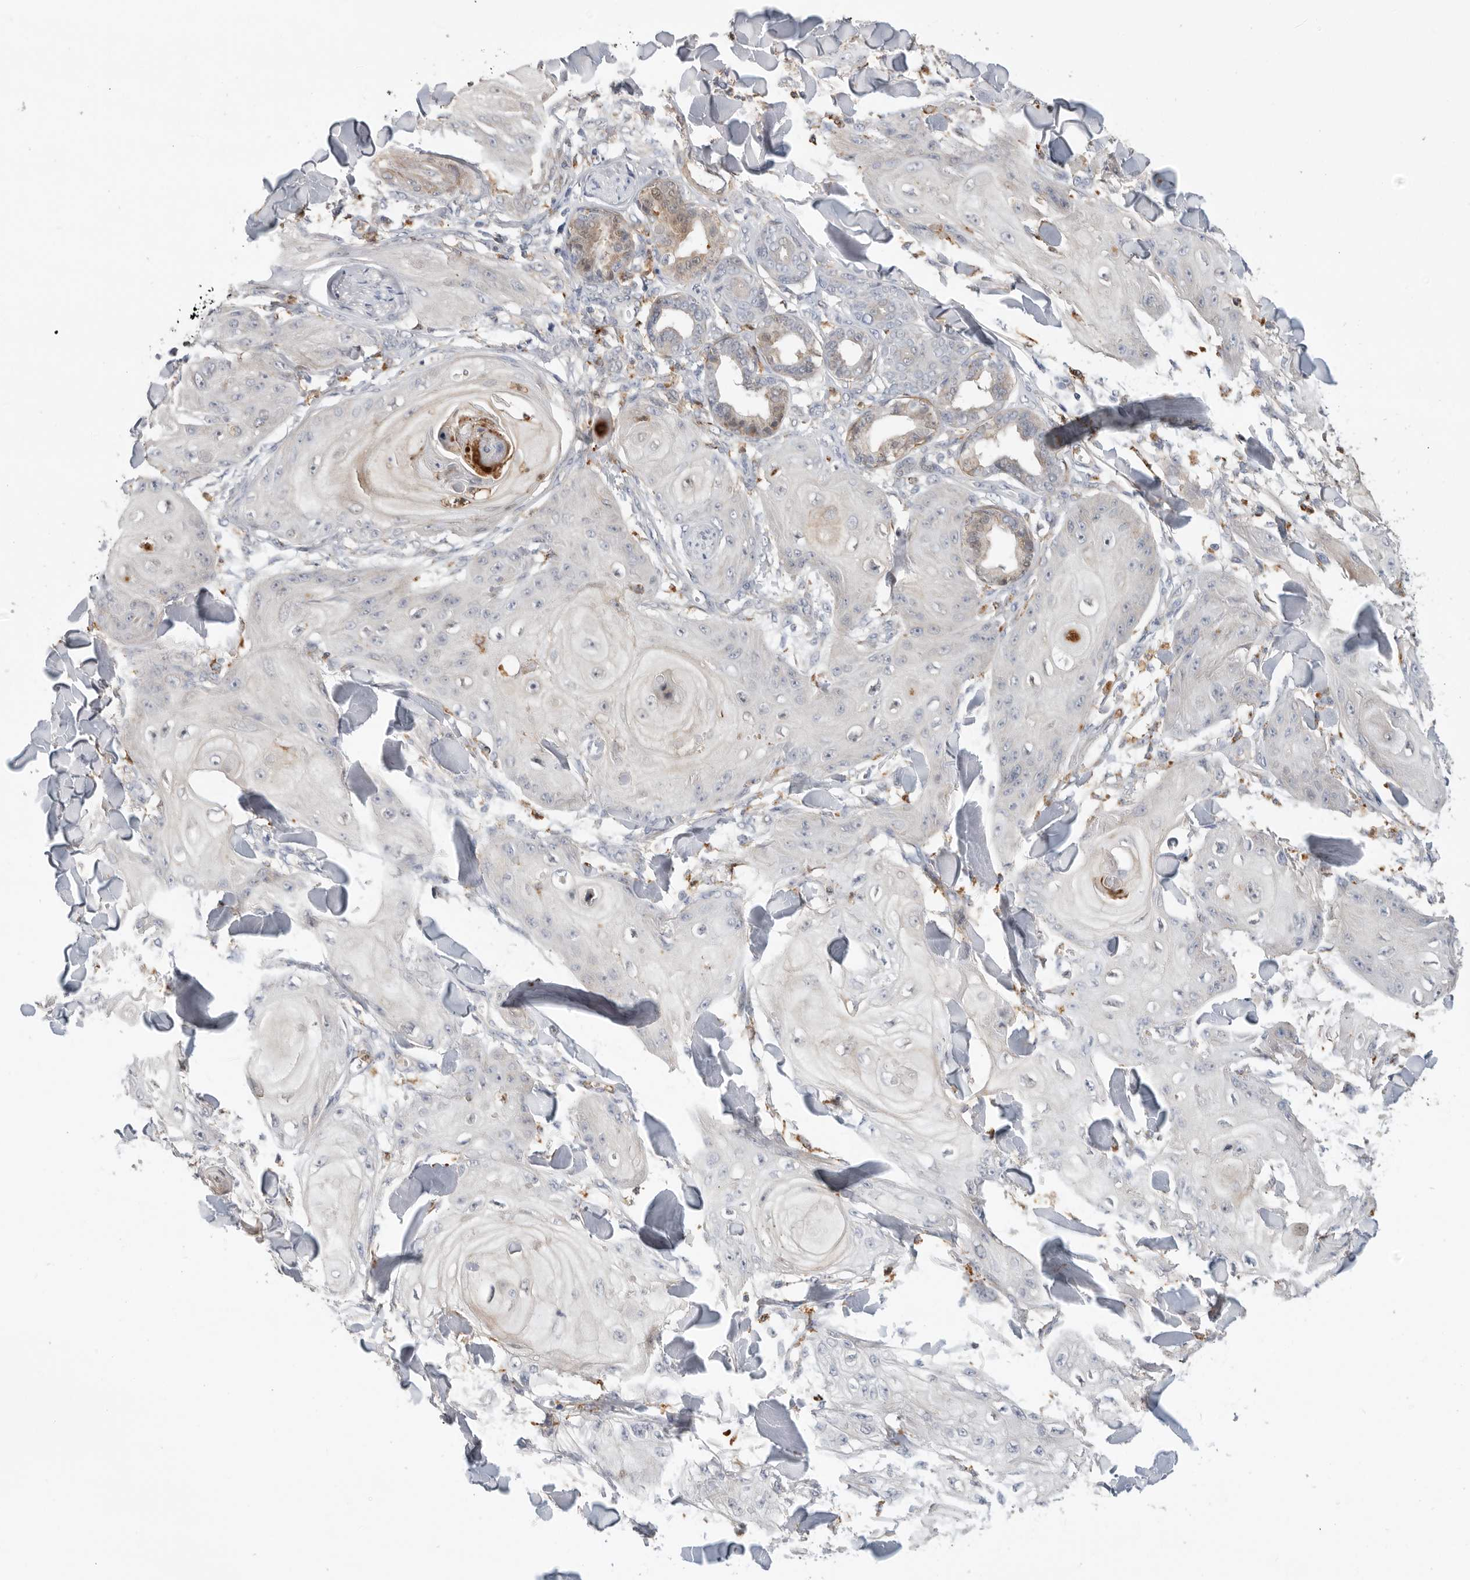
{"staining": {"intensity": "negative", "quantity": "none", "location": "none"}, "tissue": "skin cancer", "cell_type": "Tumor cells", "image_type": "cancer", "snomed": [{"axis": "morphology", "description": "Squamous cell carcinoma, NOS"}, {"axis": "topography", "description": "Skin"}], "caption": "Immunohistochemistry micrograph of human skin squamous cell carcinoma stained for a protein (brown), which exhibits no staining in tumor cells.", "gene": "GNE", "patient": {"sex": "male", "age": 74}}